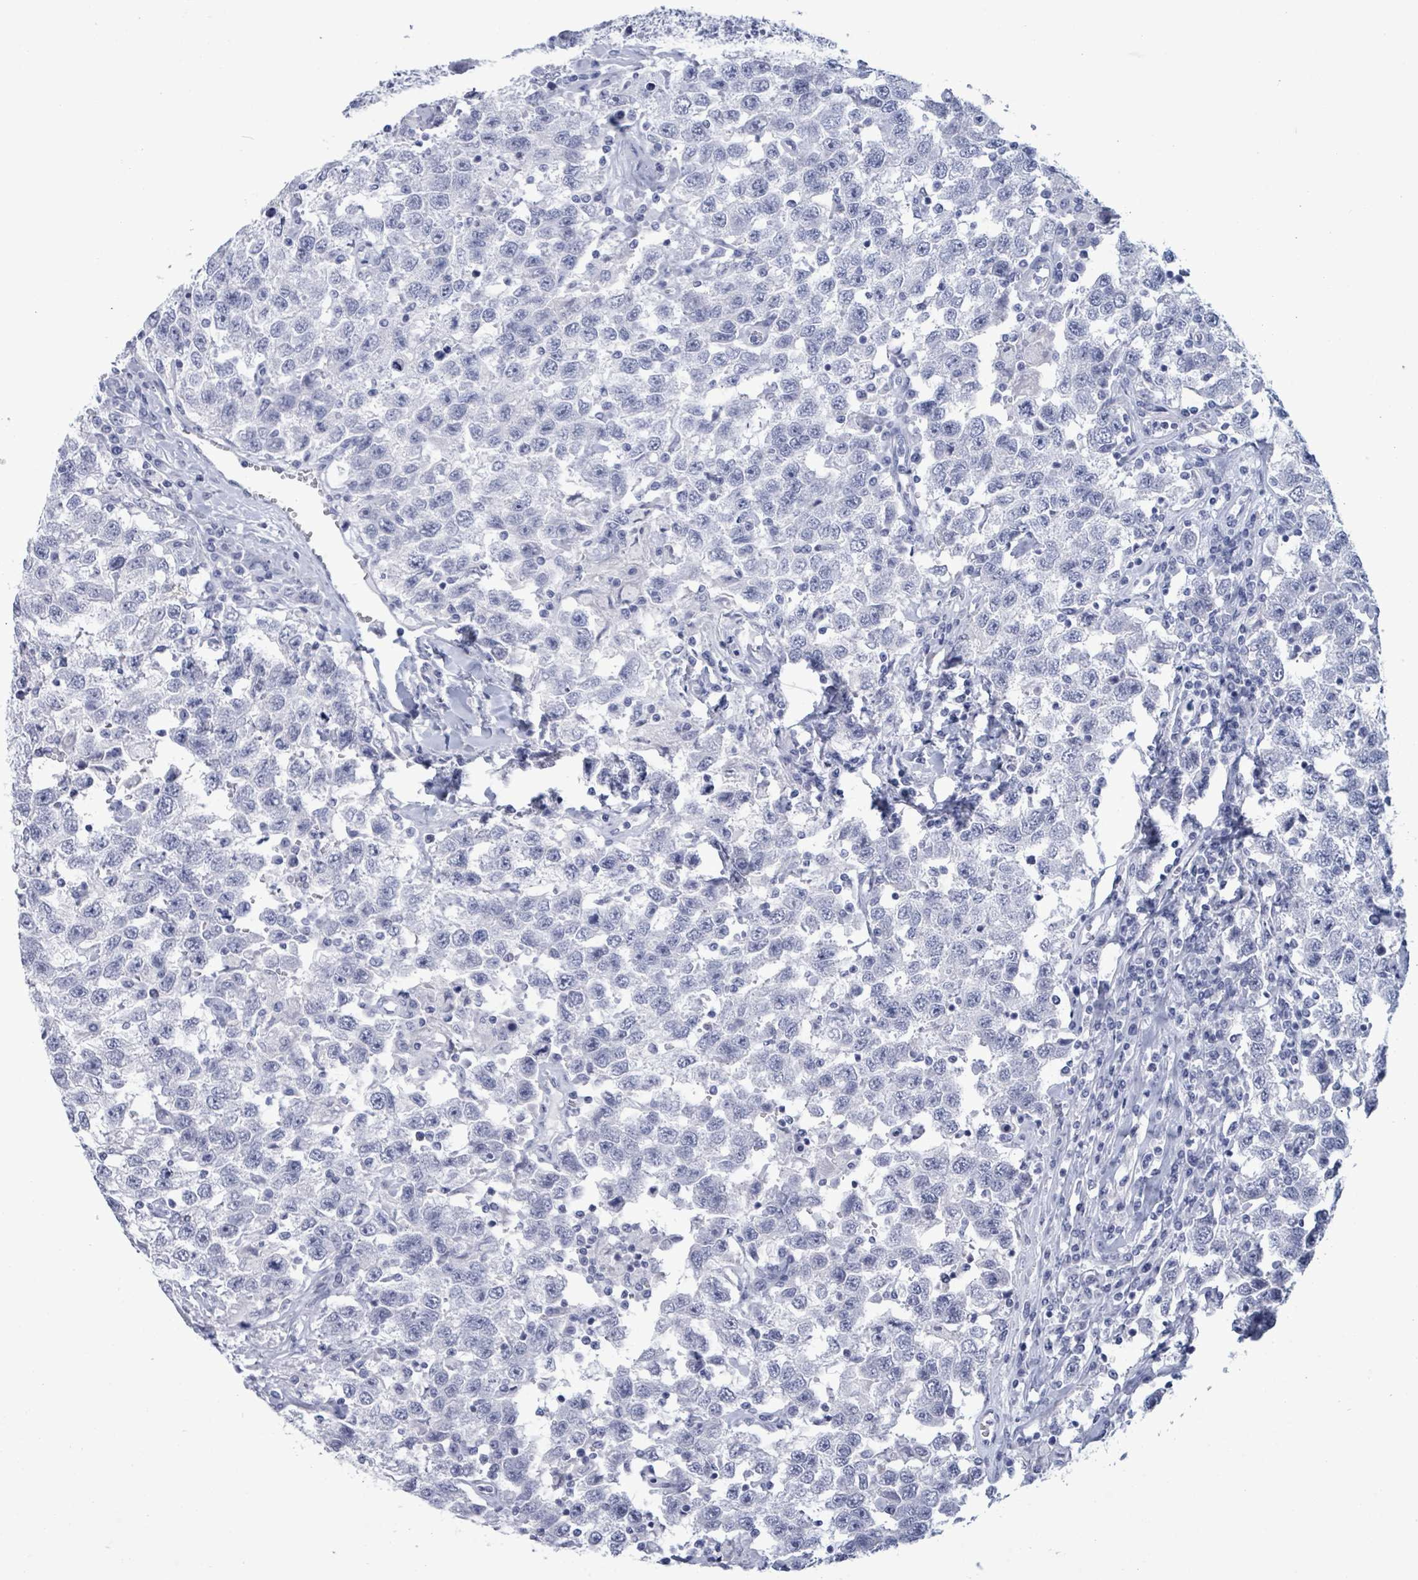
{"staining": {"intensity": "negative", "quantity": "none", "location": "none"}, "tissue": "testis cancer", "cell_type": "Tumor cells", "image_type": "cancer", "snomed": [{"axis": "morphology", "description": "Seminoma, NOS"}, {"axis": "topography", "description": "Testis"}], "caption": "This is an immunohistochemistry image of human seminoma (testis). There is no positivity in tumor cells.", "gene": "NKX2-1", "patient": {"sex": "male", "age": 41}}